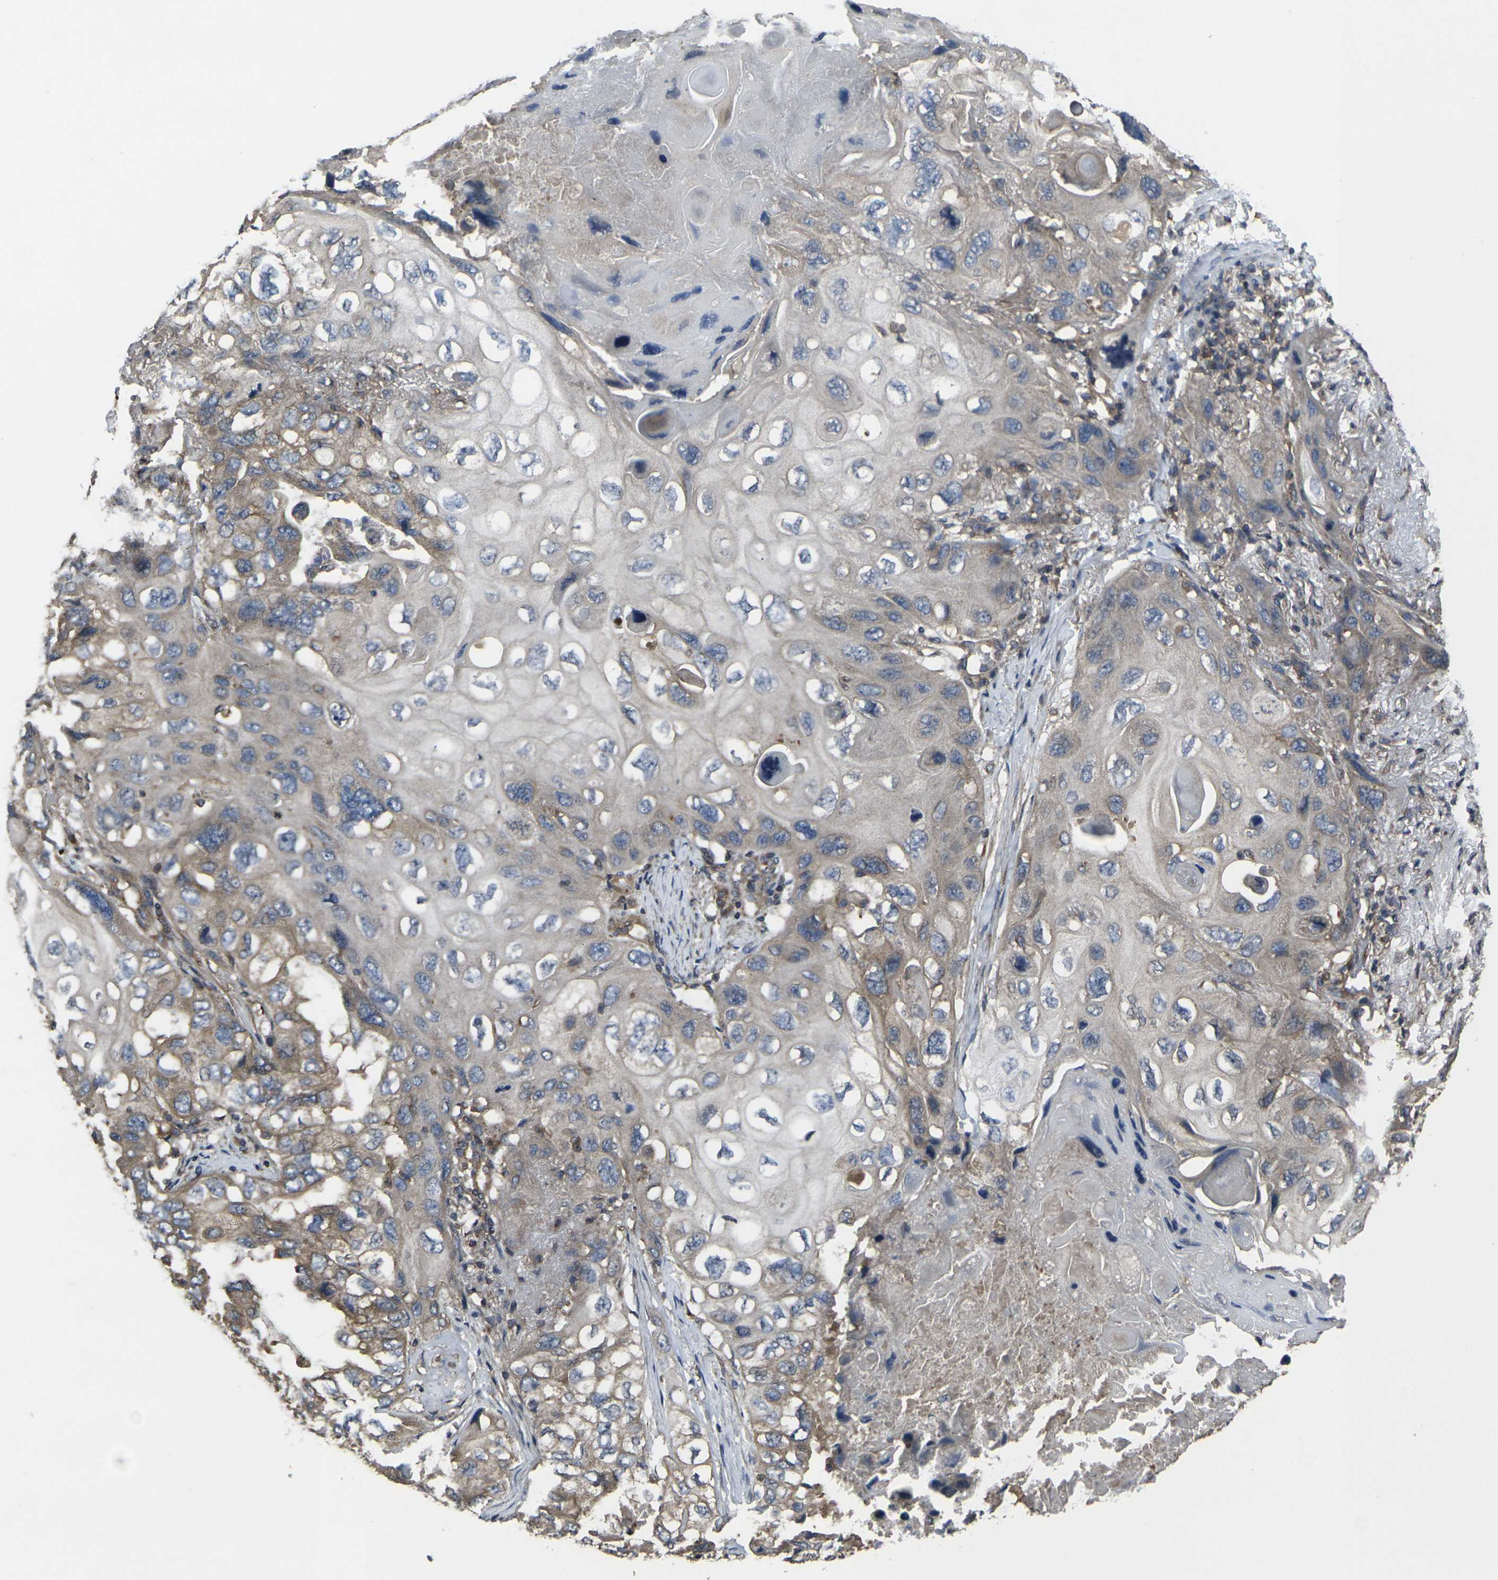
{"staining": {"intensity": "moderate", "quantity": "25%-75%", "location": "cytoplasmic/membranous"}, "tissue": "lung cancer", "cell_type": "Tumor cells", "image_type": "cancer", "snomed": [{"axis": "morphology", "description": "Squamous cell carcinoma, NOS"}, {"axis": "topography", "description": "Lung"}], "caption": "This micrograph exhibits lung squamous cell carcinoma stained with immunohistochemistry to label a protein in brown. The cytoplasmic/membranous of tumor cells show moderate positivity for the protein. Nuclei are counter-stained blue.", "gene": "PRKACB", "patient": {"sex": "female", "age": 73}}